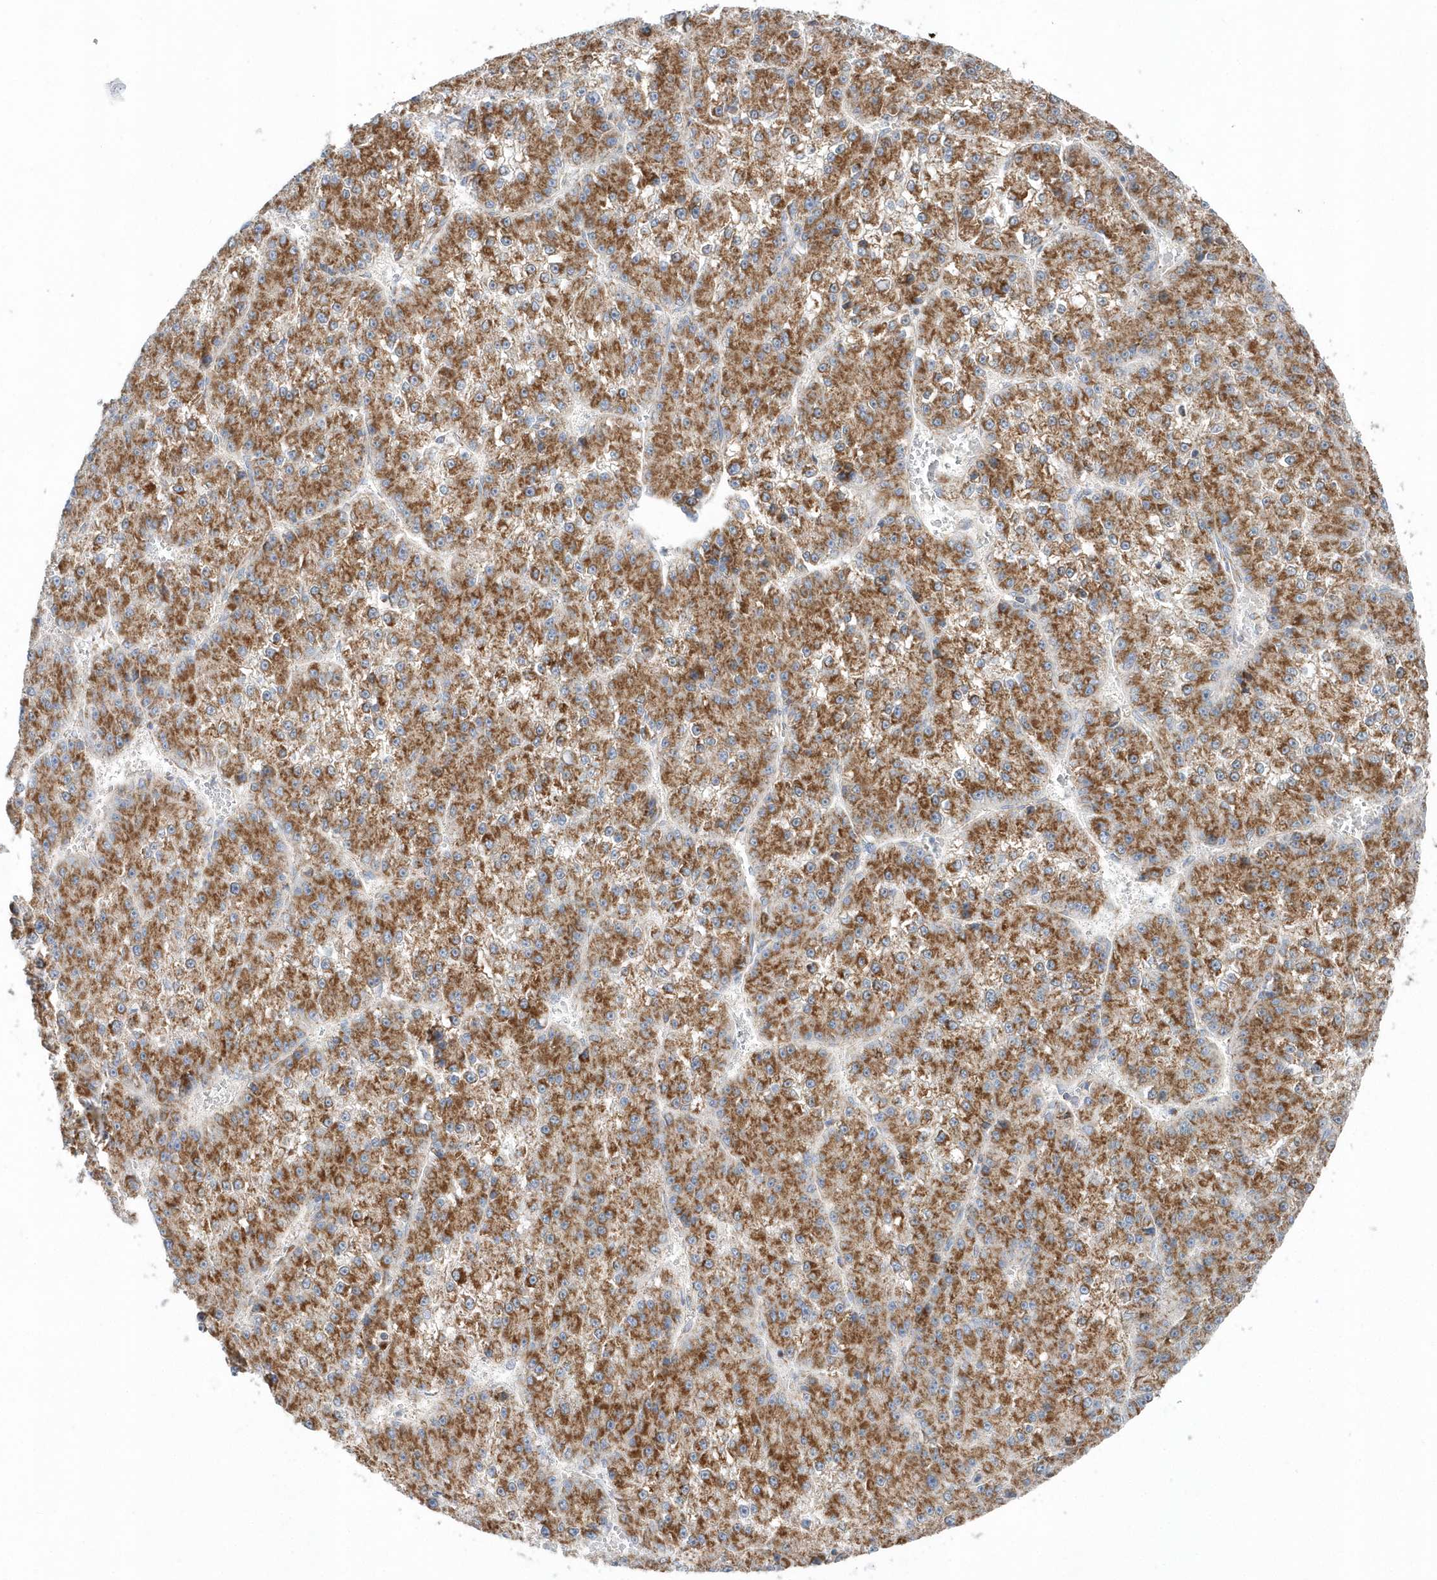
{"staining": {"intensity": "moderate", "quantity": ">75%", "location": "cytoplasmic/membranous"}, "tissue": "liver cancer", "cell_type": "Tumor cells", "image_type": "cancer", "snomed": [{"axis": "morphology", "description": "Carcinoma, Hepatocellular, NOS"}, {"axis": "topography", "description": "Liver"}], "caption": "Immunohistochemistry (IHC) of human hepatocellular carcinoma (liver) reveals medium levels of moderate cytoplasmic/membranous staining in approximately >75% of tumor cells. (DAB (3,3'-diaminobenzidine) IHC, brown staining for protein, blue staining for nuclei).", "gene": "OPA1", "patient": {"sex": "female", "age": 73}}